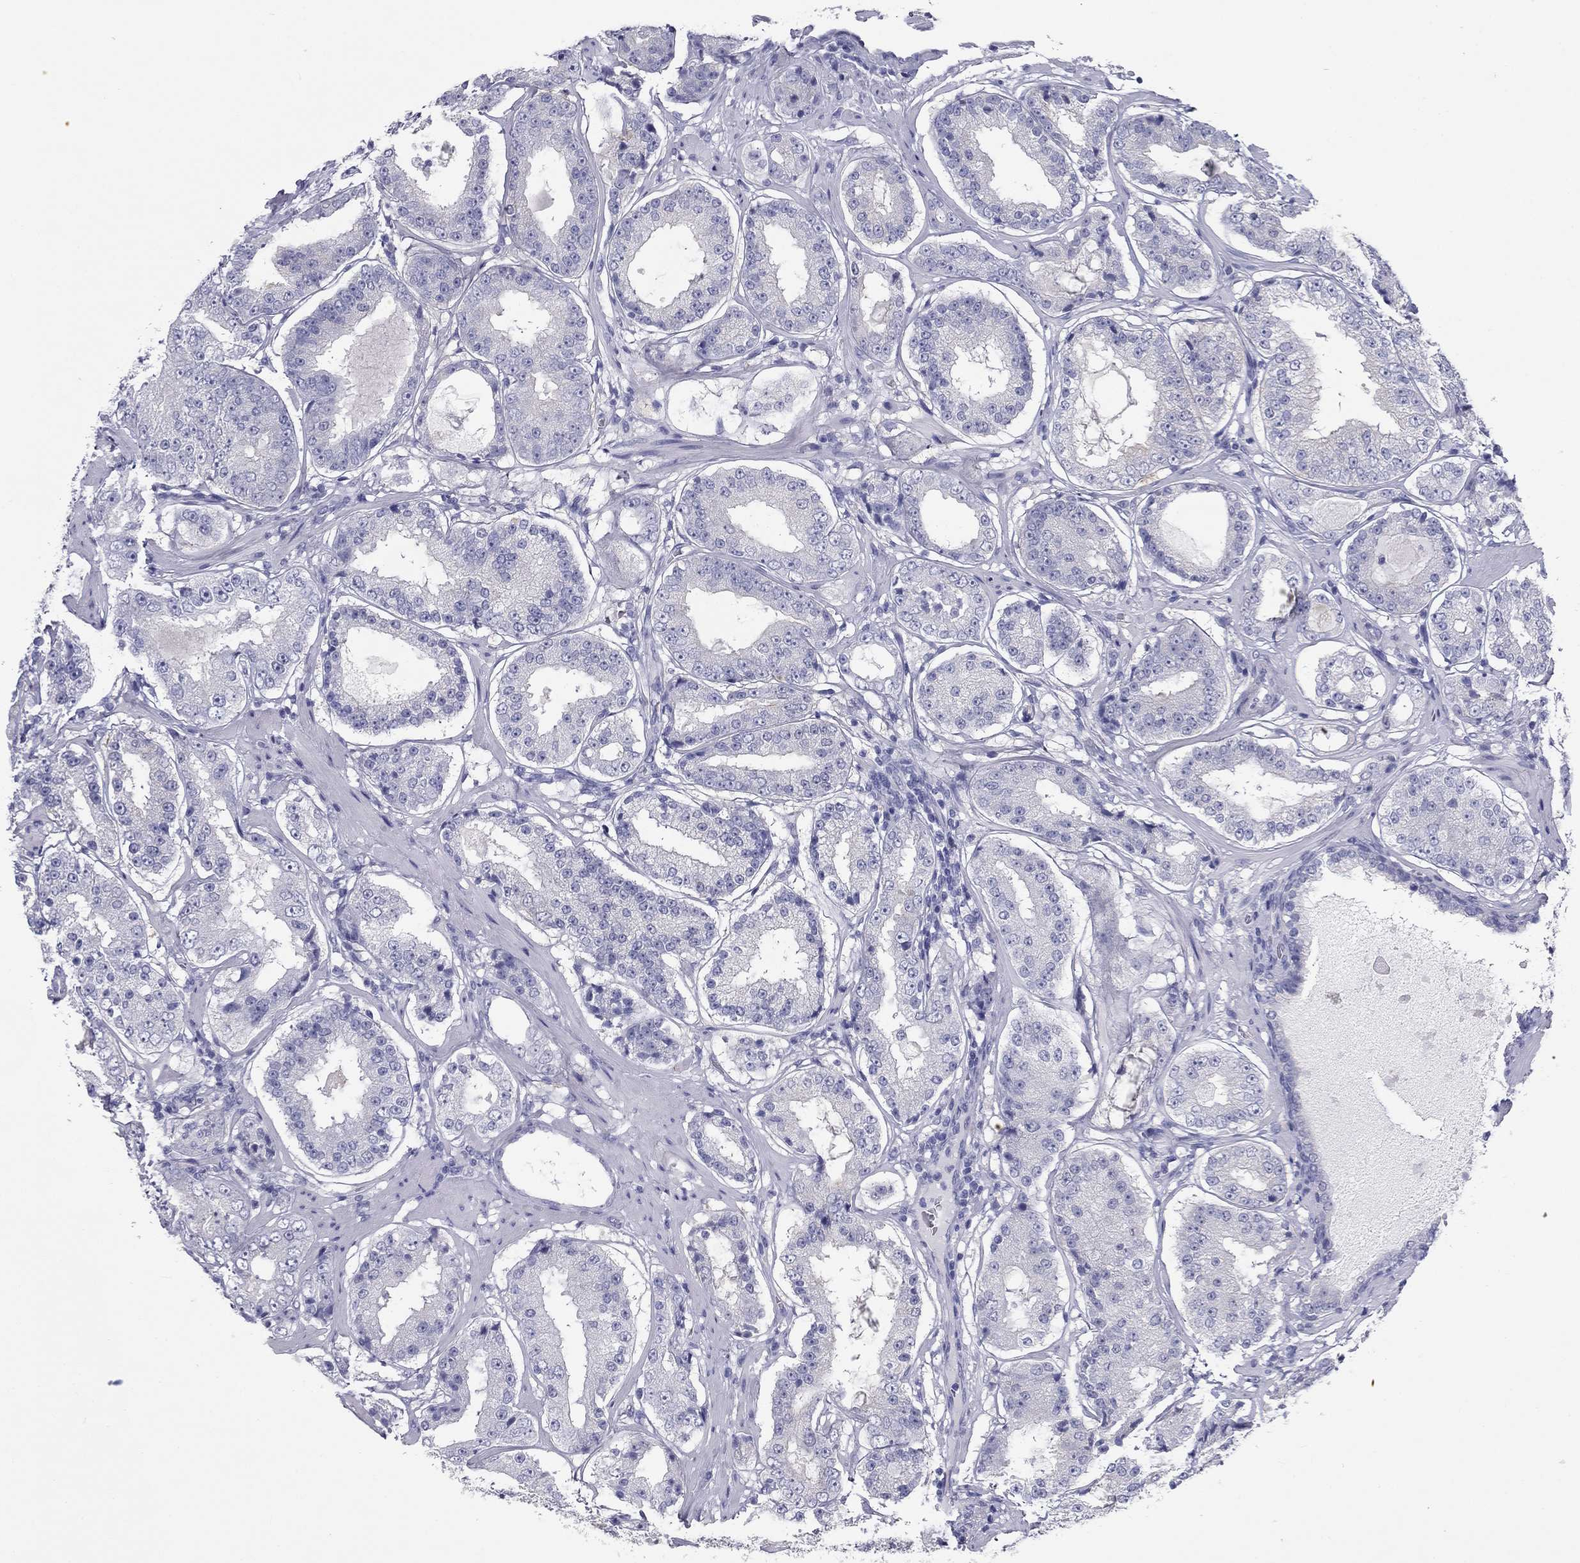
{"staining": {"intensity": "negative", "quantity": "none", "location": "none"}, "tissue": "prostate cancer", "cell_type": "Tumor cells", "image_type": "cancer", "snomed": [{"axis": "morphology", "description": "Adenocarcinoma, Low grade"}, {"axis": "topography", "description": "Prostate"}], "caption": "Tumor cells are negative for protein expression in human prostate cancer.", "gene": "DNALI1", "patient": {"sex": "male", "age": 60}}